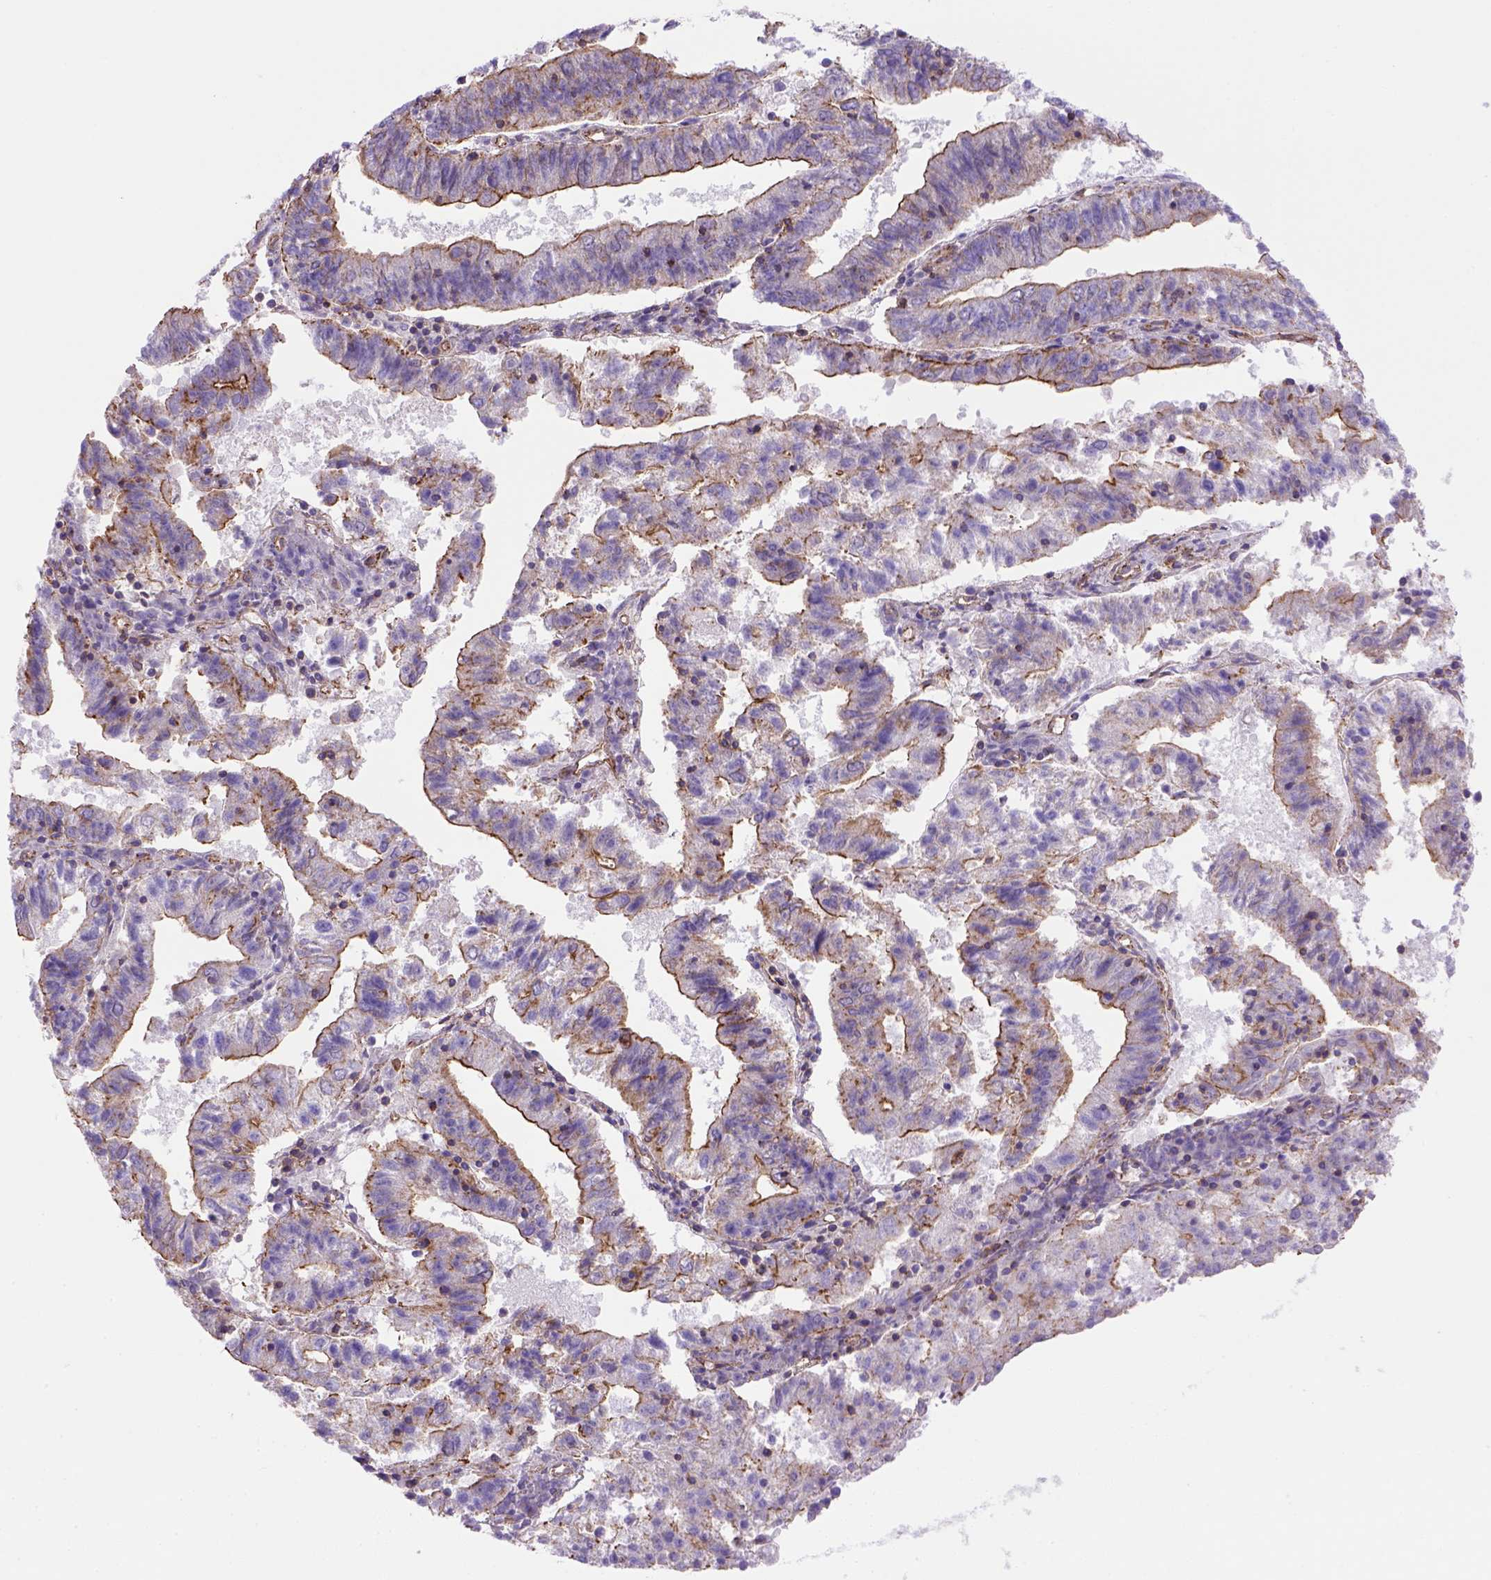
{"staining": {"intensity": "strong", "quantity": "25%-75%", "location": "cytoplasmic/membranous"}, "tissue": "endometrial cancer", "cell_type": "Tumor cells", "image_type": "cancer", "snomed": [{"axis": "morphology", "description": "Adenocarcinoma, NOS"}, {"axis": "topography", "description": "Endometrium"}], "caption": "Endometrial adenocarcinoma stained for a protein exhibits strong cytoplasmic/membranous positivity in tumor cells.", "gene": "PEX12", "patient": {"sex": "female", "age": 82}}